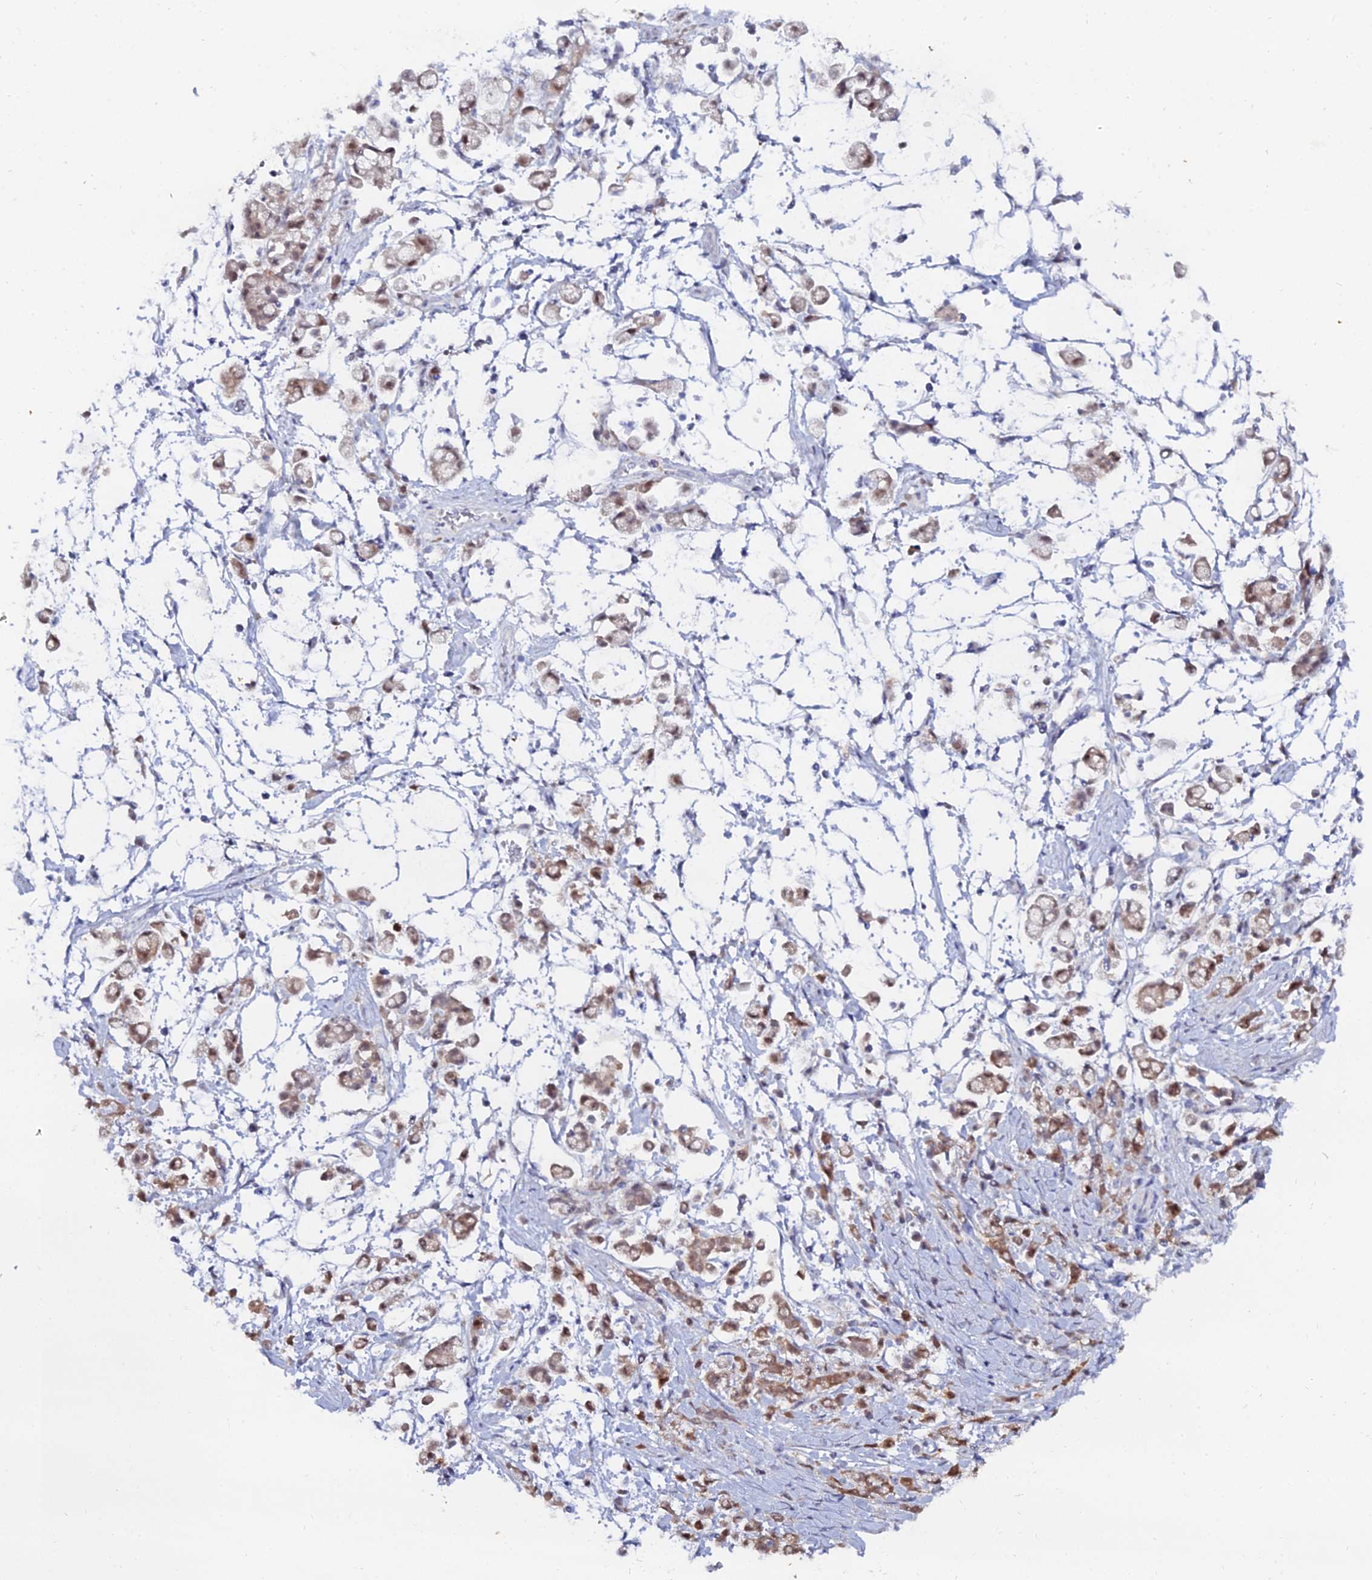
{"staining": {"intensity": "moderate", "quantity": ">75%", "location": "cytoplasmic/membranous,nuclear"}, "tissue": "stomach cancer", "cell_type": "Tumor cells", "image_type": "cancer", "snomed": [{"axis": "morphology", "description": "Adenocarcinoma, NOS"}, {"axis": "topography", "description": "Stomach"}], "caption": "Tumor cells exhibit medium levels of moderate cytoplasmic/membranous and nuclear positivity in approximately >75% of cells in human stomach cancer.", "gene": "THAP4", "patient": {"sex": "female", "age": 60}}